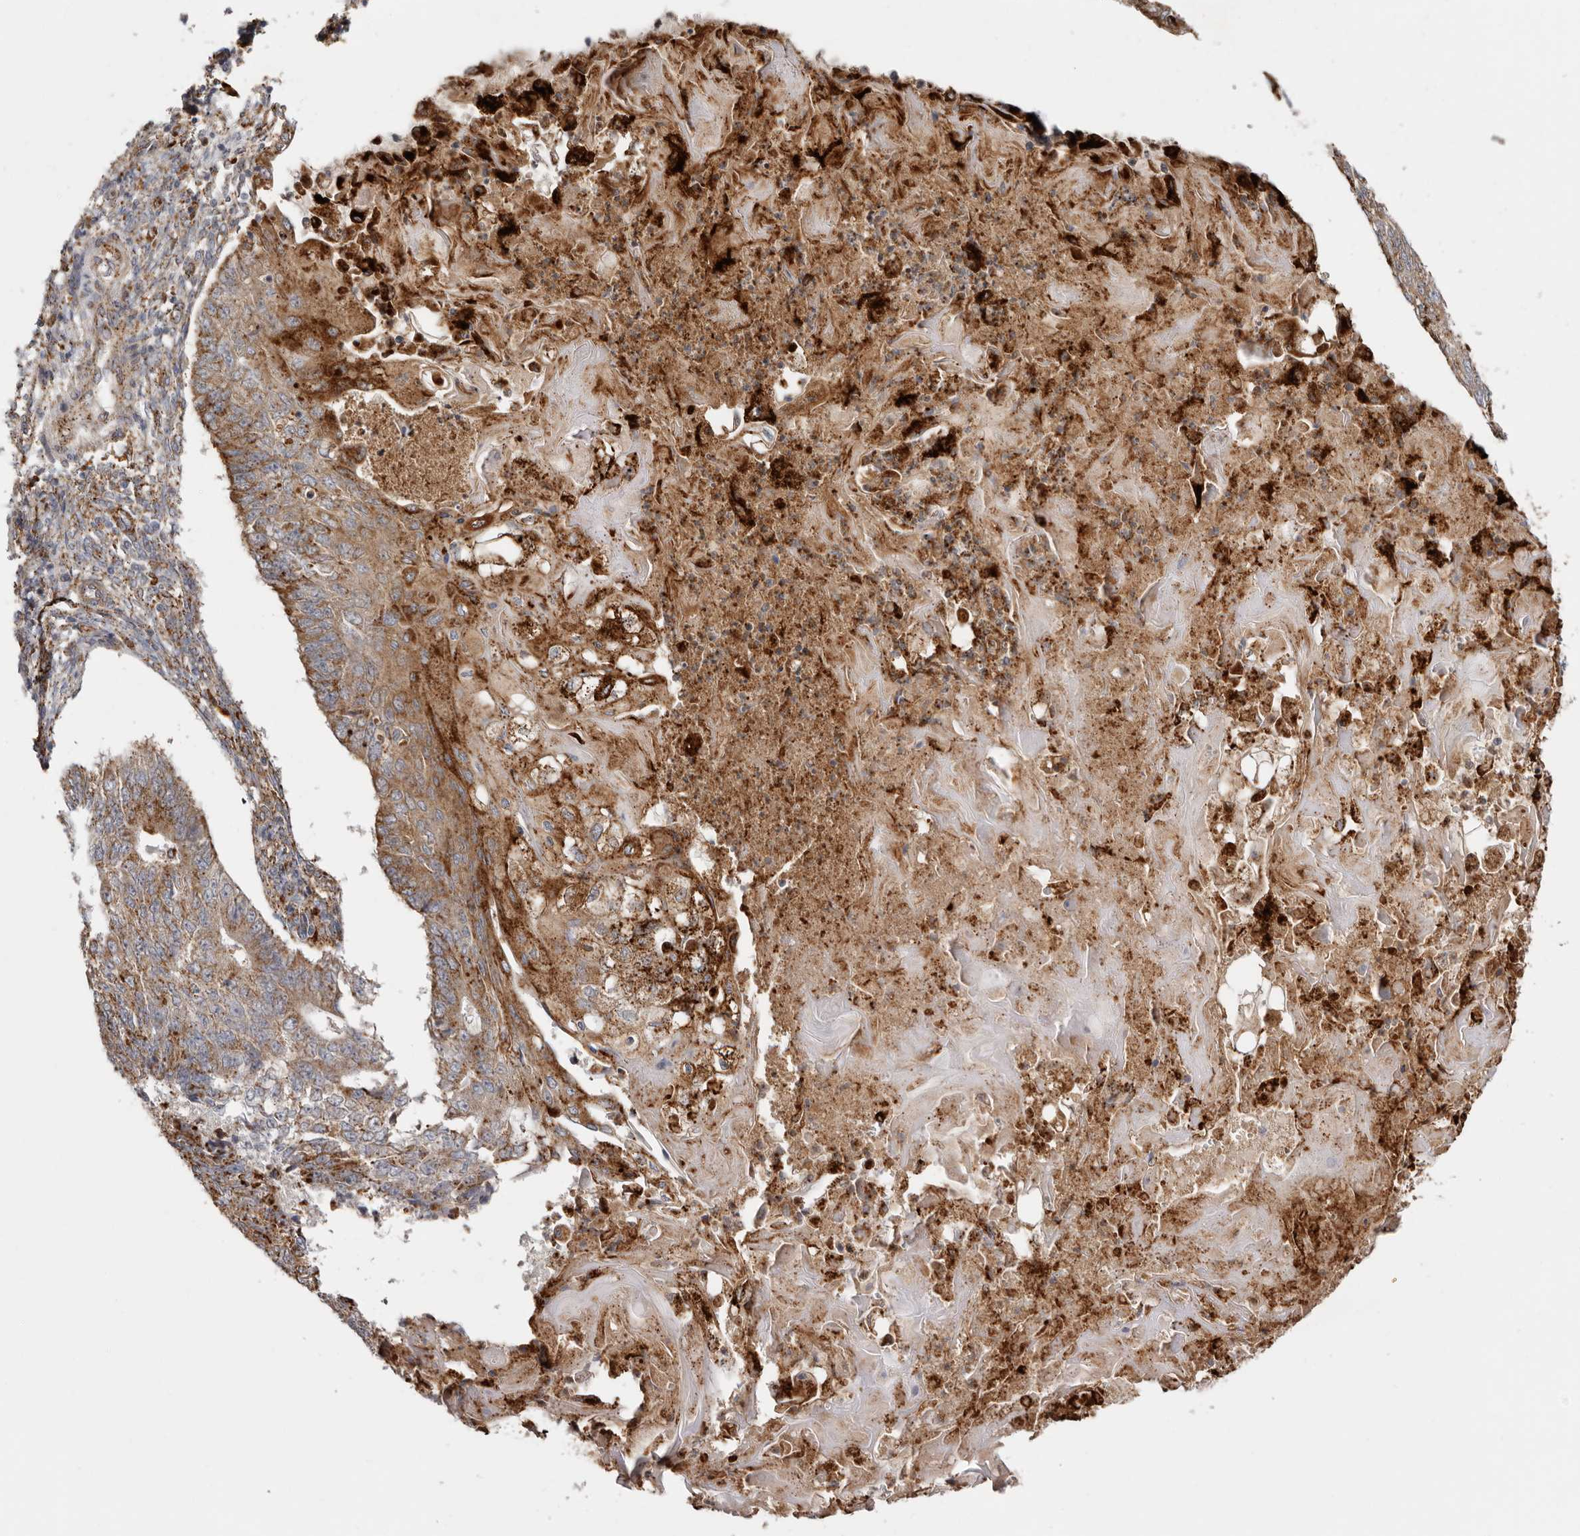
{"staining": {"intensity": "moderate", "quantity": ">75%", "location": "cytoplasmic/membranous"}, "tissue": "endometrial cancer", "cell_type": "Tumor cells", "image_type": "cancer", "snomed": [{"axis": "morphology", "description": "Adenocarcinoma, NOS"}, {"axis": "topography", "description": "Endometrium"}], "caption": "Brown immunohistochemical staining in endometrial cancer (adenocarcinoma) demonstrates moderate cytoplasmic/membranous positivity in about >75% of tumor cells.", "gene": "GRN", "patient": {"sex": "female", "age": 32}}